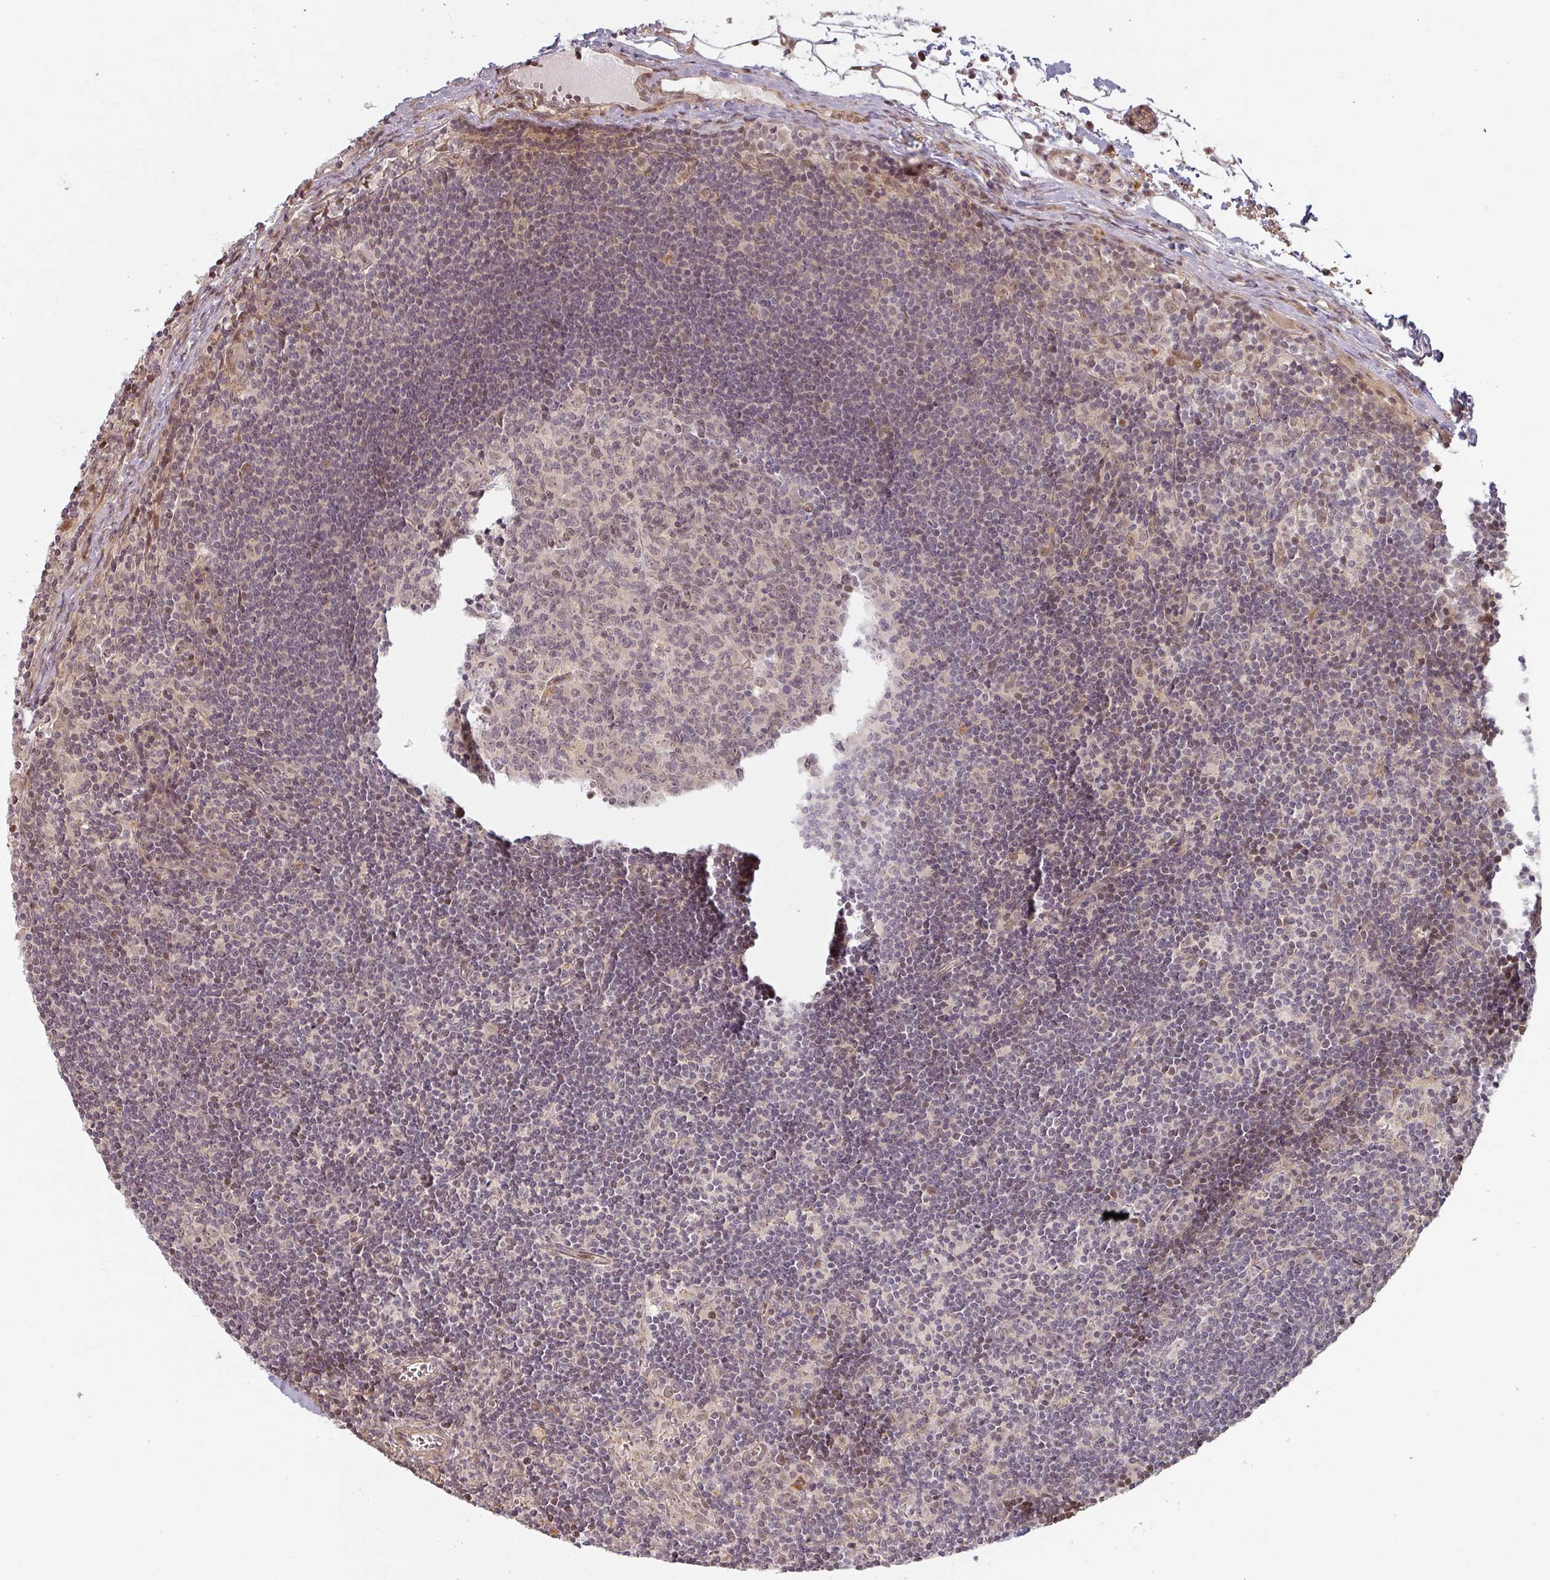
{"staining": {"intensity": "weak", "quantity": "25%-75%", "location": "nuclear"}, "tissue": "lymph node", "cell_type": "Germinal center cells", "image_type": "normal", "snomed": [{"axis": "morphology", "description": "Normal tissue, NOS"}, {"axis": "topography", "description": "Lymph node"}], "caption": "Approximately 25%-75% of germinal center cells in unremarkable lymph node display weak nuclear protein expression as visualized by brown immunohistochemical staining.", "gene": "MED19", "patient": {"sex": "female", "age": 29}}